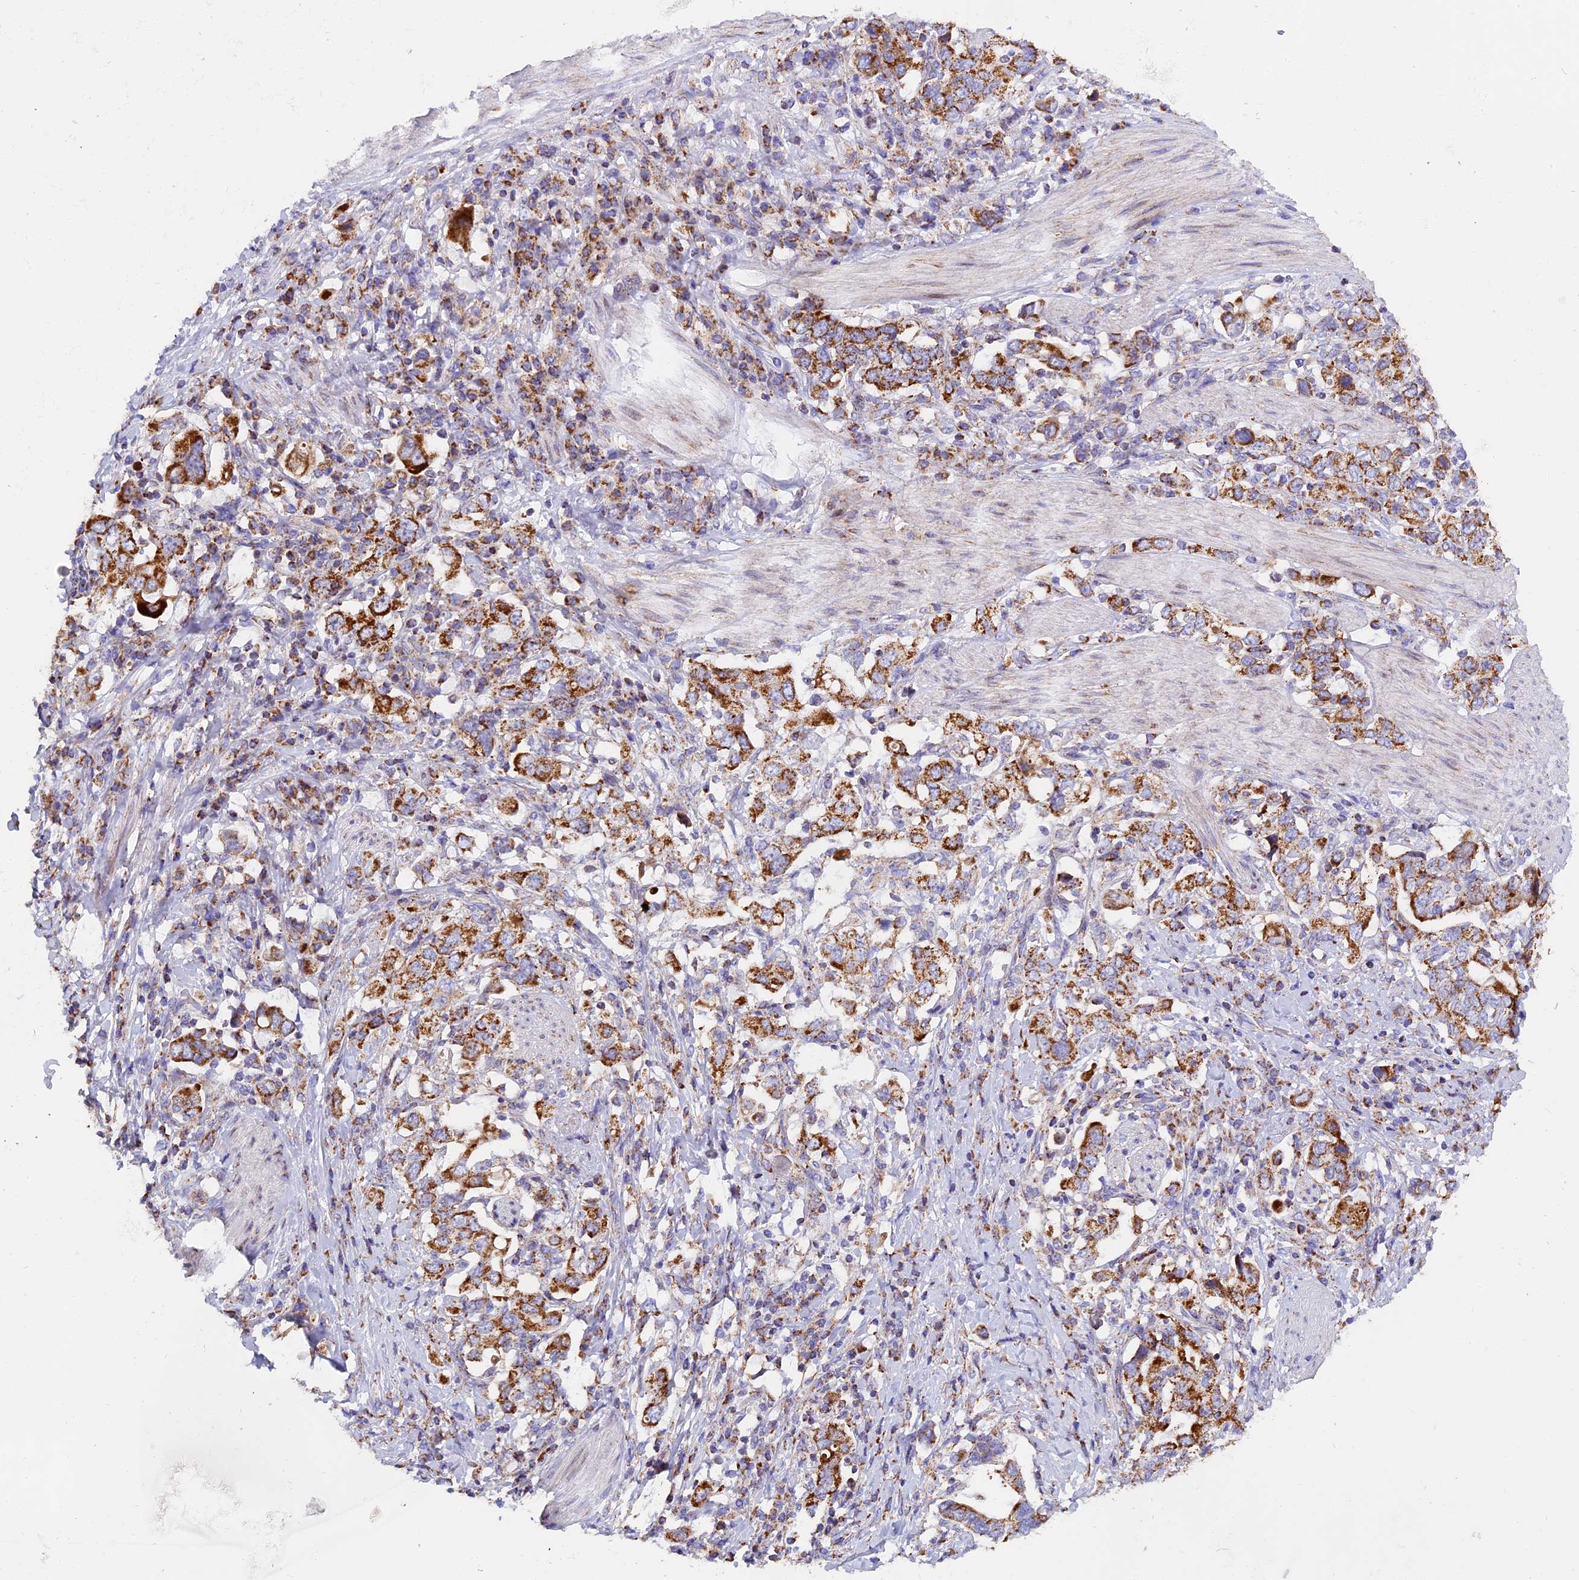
{"staining": {"intensity": "moderate", "quantity": ">75%", "location": "cytoplasmic/membranous"}, "tissue": "stomach cancer", "cell_type": "Tumor cells", "image_type": "cancer", "snomed": [{"axis": "morphology", "description": "Adenocarcinoma, NOS"}, {"axis": "topography", "description": "Stomach, upper"}, {"axis": "topography", "description": "Stomach"}], "caption": "Stomach cancer stained with IHC exhibits moderate cytoplasmic/membranous positivity in approximately >75% of tumor cells.", "gene": "MRPS34", "patient": {"sex": "male", "age": 62}}